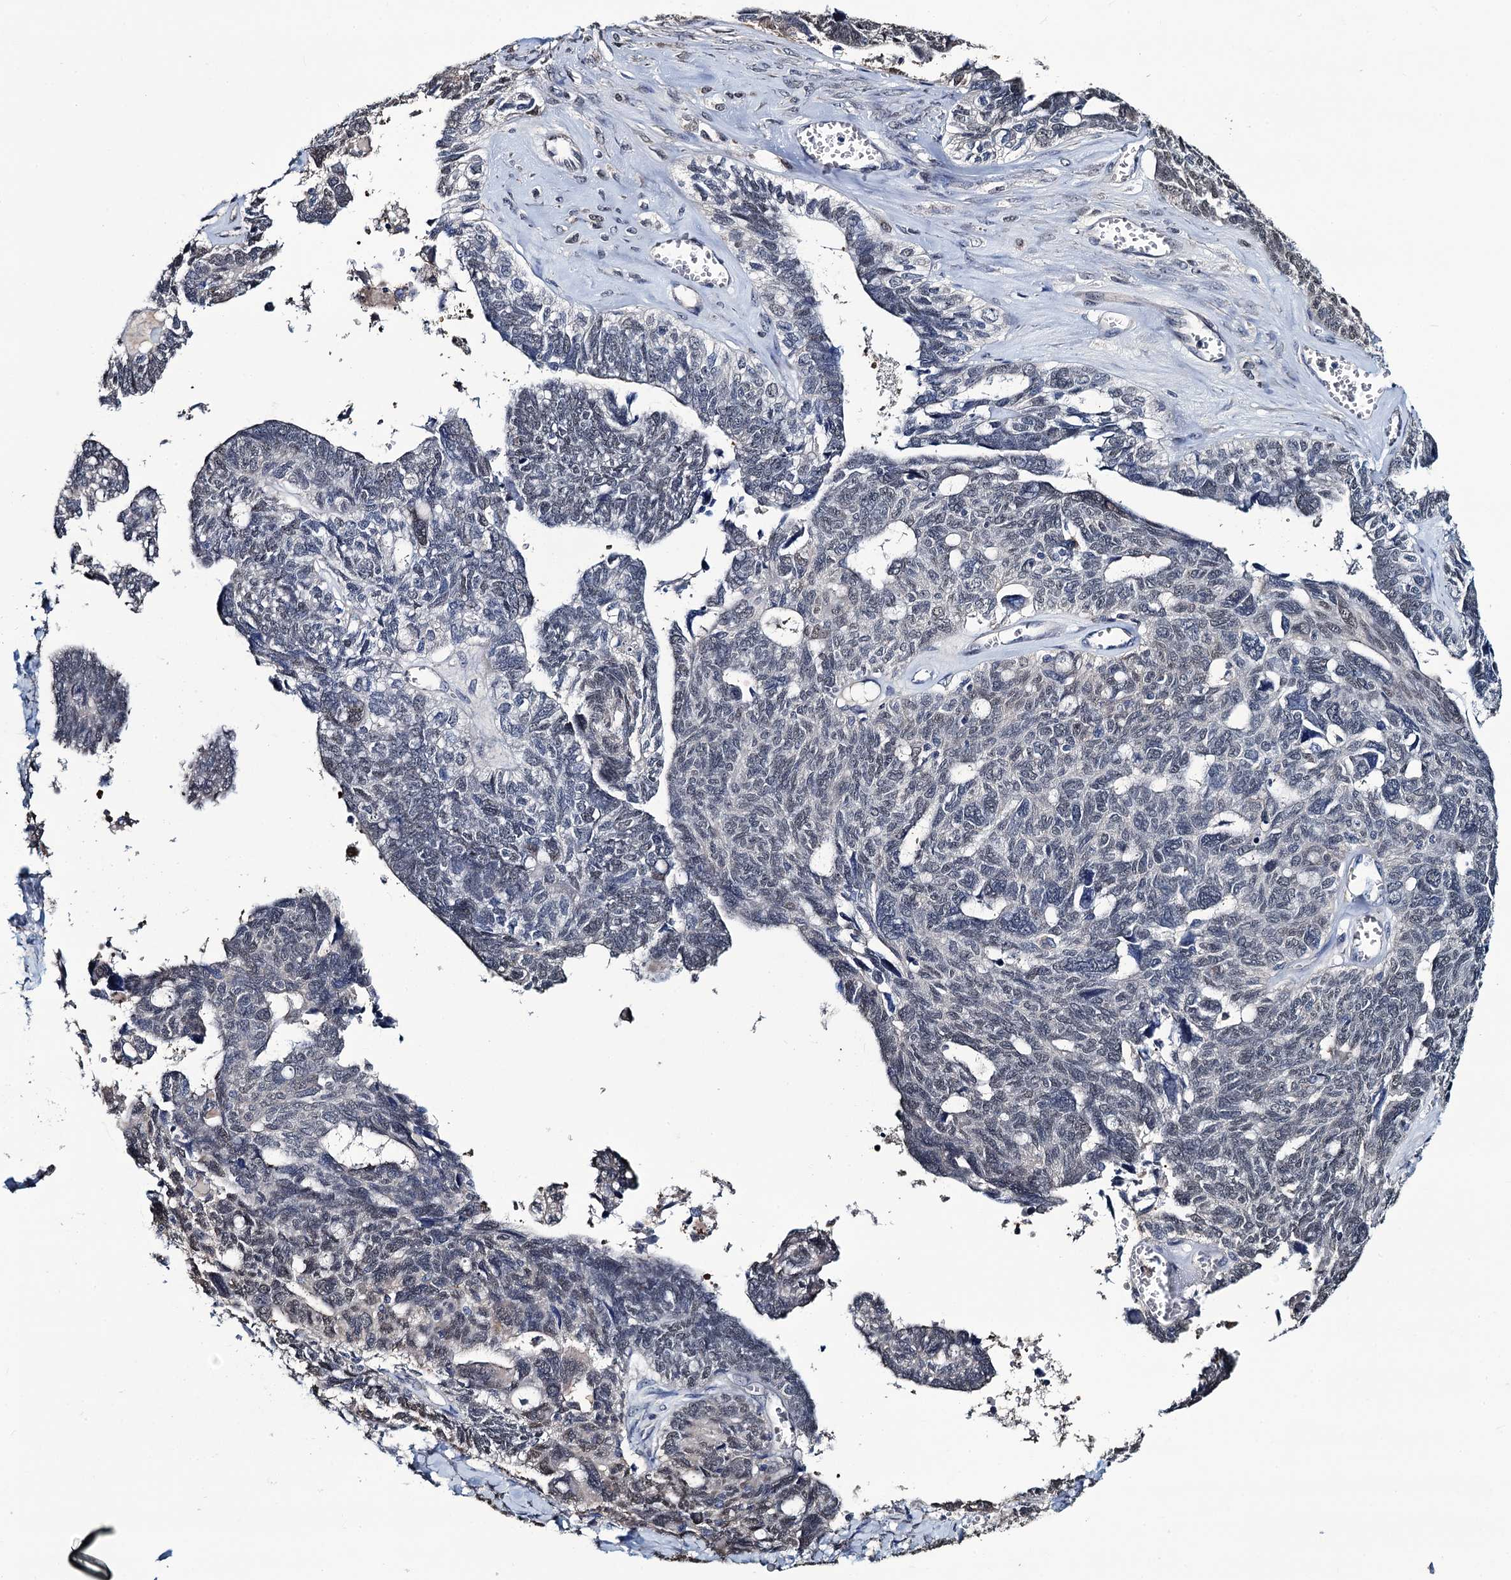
{"staining": {"intensity": "weak", "quantity": "<25%", "location": "nuclear"}, "tissue": "ovarian cancer", "cell_type": "Tumor cells", "image_type": "cancer", "snomed": [{"axis": "morphology", "description": "Cystadenocarcinoma, serous, NOS"}, {"axis": "topography", "description": "Ovary"}], "caption": "Immunohistochemical staining of ovarian cancer (serous cystadenocarcinoma) displays no significant expression in tumor cells. (DAB (3,3'-diaminobenzidine) immunohistochemistry visualized using brightfield microscopy, high magnification).", "gene": "RTKN2", "patient": {"sex": "female", "age": 79}}